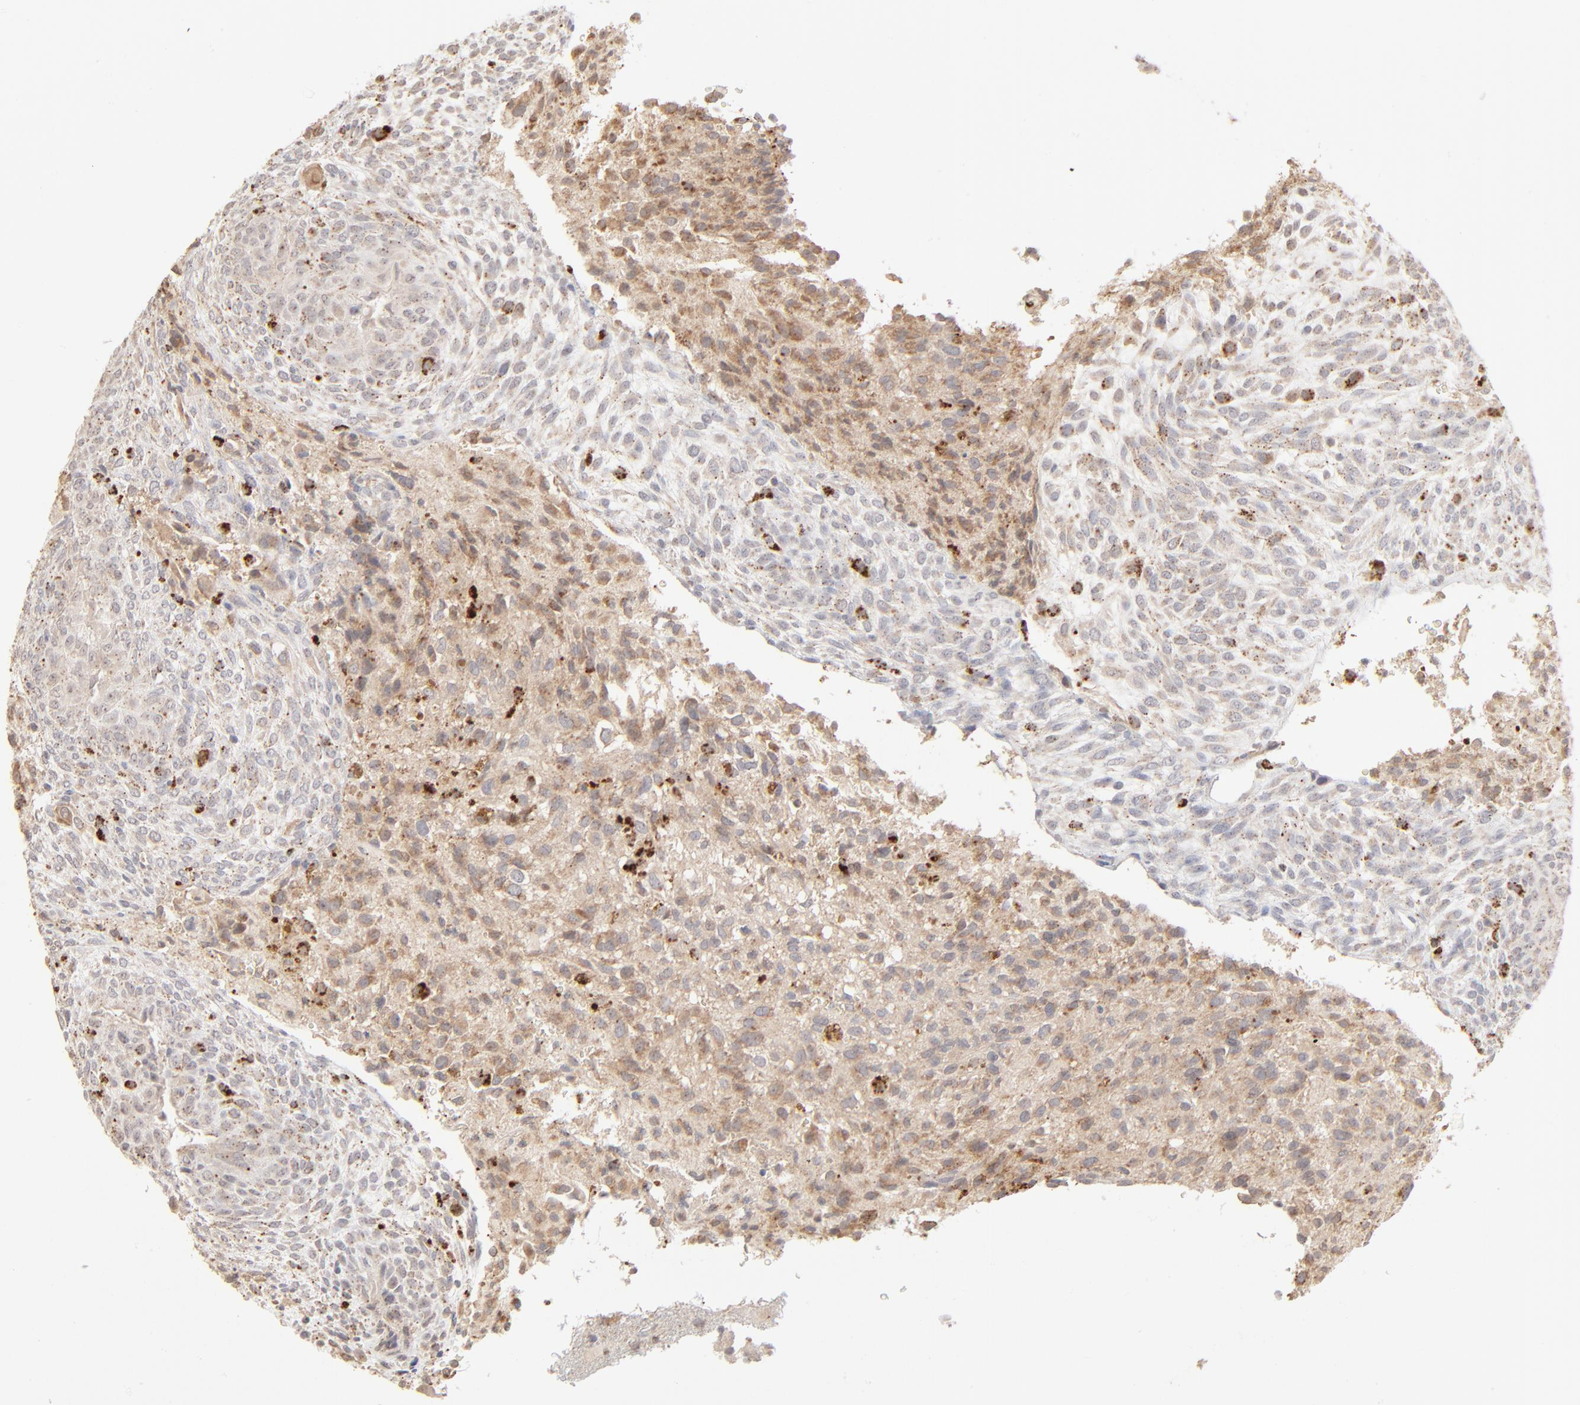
{"staining": {"intensity": "weak", "quantity": "25%-75%", "location": "cytoplasmic/membranous"}, "tissue": "glioma", "cell_type": "Tumor cells", "image_type": "cancer", "snomed": [{"axis": "morphology", "description": "Glioma, malignant, High grade"}, {"axis": "topography", "description": "Cerebral cortex"}], "caption": "IHC image of high-grade glioma (malignant) stained for a protein (brown), which shows low levels of weak cytoplasmic/membranous expression in about 25%-75% of tumor cells.", "gene": "POMT2", "patient": {"sex": "female", "age": 55}}